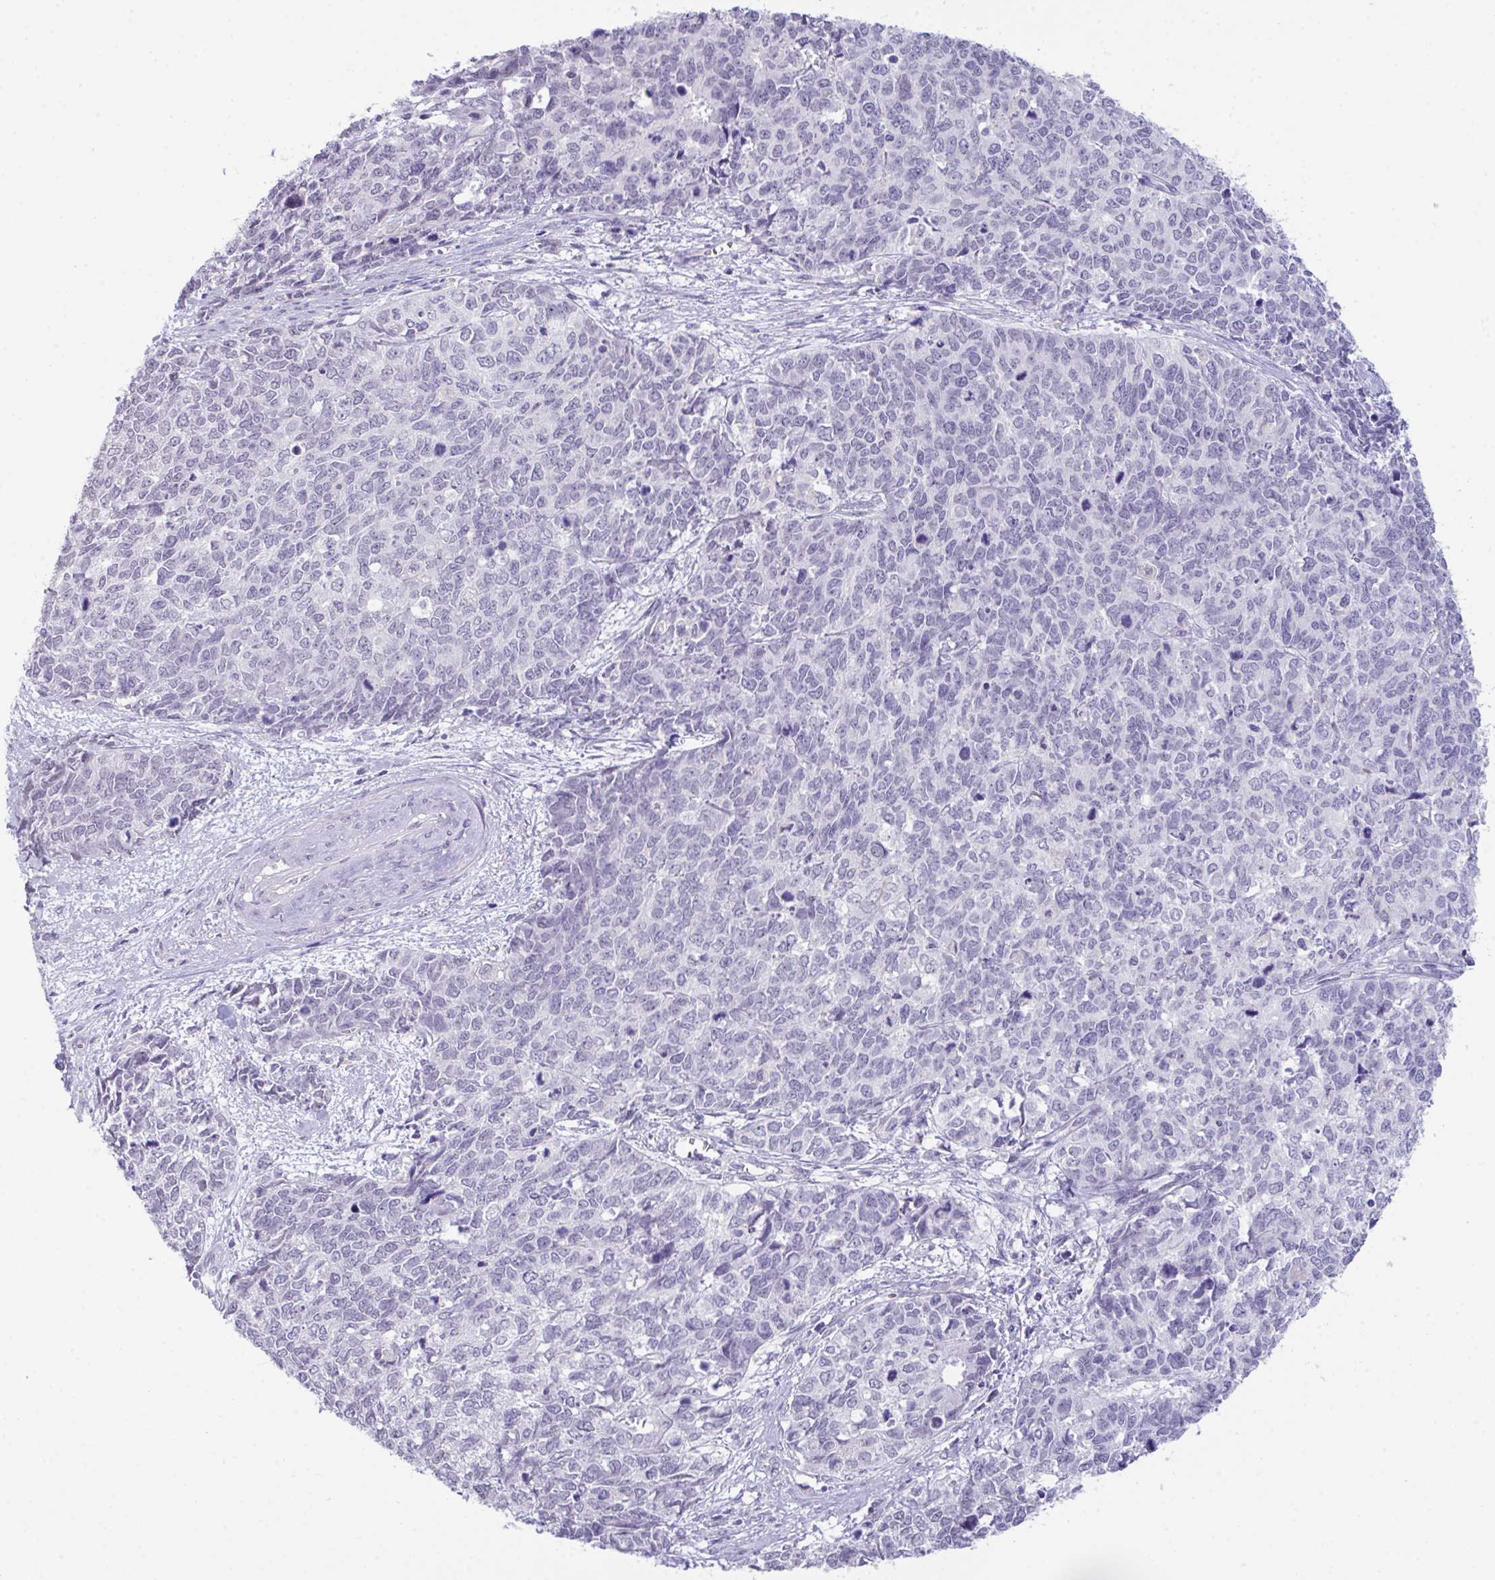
{"staining": {"intensity": "negative", "quantity": "none", "location": "none"}, "tissue": "cervical cancer", "cell_type": "Tumor cells", "image_type": "cancer", "snomed": [{"axis": "morphology", "description": "Adenocarcinoma, NOS"}, {"axis": "topography", "description": "Cervix"}], "caption": "There is no significant staining in tumor cells of cervical cancer.", "gene": "ATP6V0D2", "patient": {"sex": "female", "age": 63}}